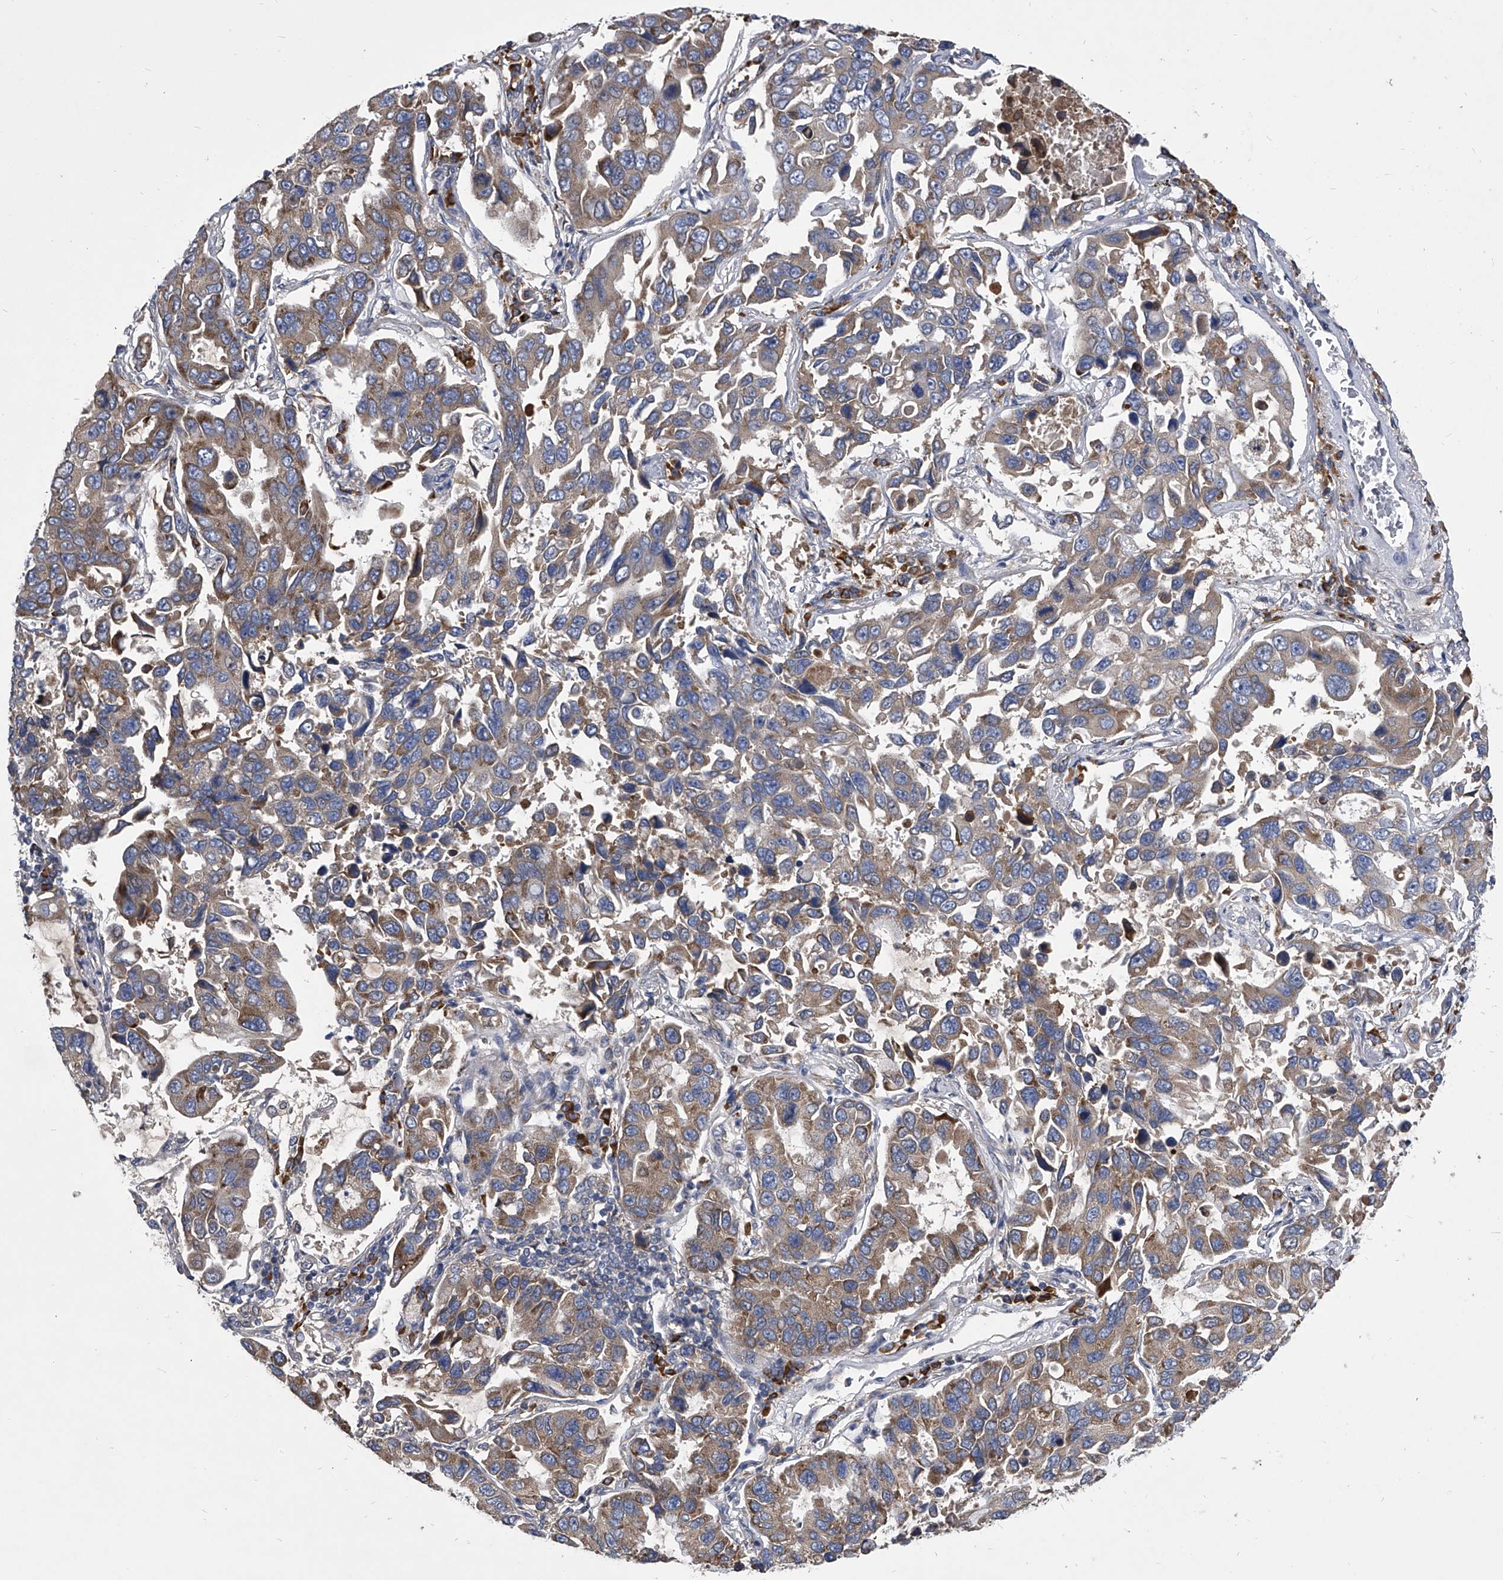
{"staining": {"intensity": "weak", "quantity": "25%-75%", "location": "cytoplasmic/membranous"}, "tissue": "lung cancer", "cell_type": "Tumor cells", "image_type": "cancer", "snomed": [{"axis": "morphology", "description": "Adenocarcinoma, NOS"}, {"axis": "topography", "description": "Lung"}], "caption": "An immunohistochemistry (IHC) histopathology image of tumor tissue is shown. Protein staining in brown labels weak cytoplasmic/membranous positivity in lung adenocarcinoma within tumor cells. The protein is shown in brown color, while the nuclei are stained blue.", "gene": "CCR4", "patient": {"sex": "male", "age": 64}}